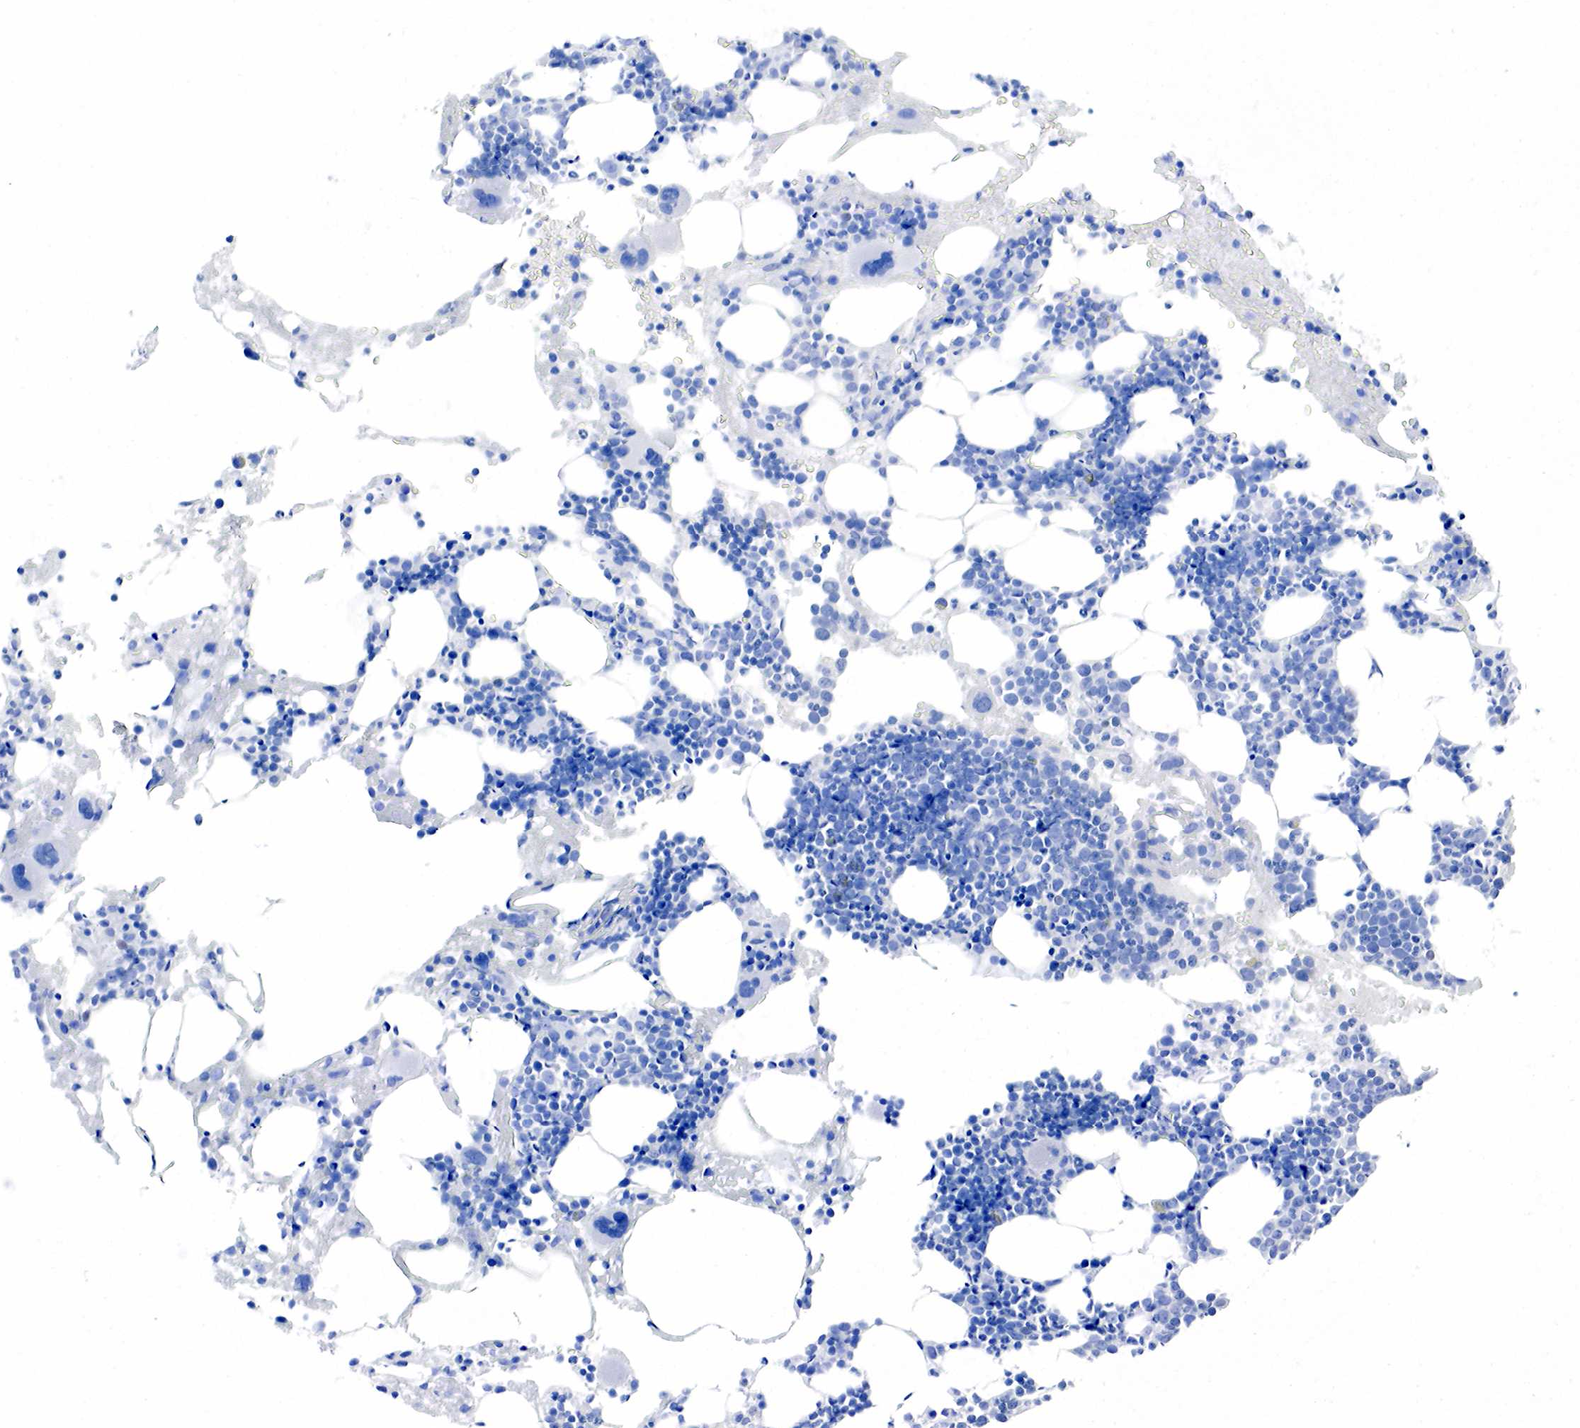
{"staining": {"intensity": "negative", "quantity": "none", "location": "none"}, "tissue": "bone marrow", "cell_type": "Hematopoietic cells", "image_type": "normal", "snomed": [{"axis": "morphology", "description": "Normal tissue, NOS"}, {"axis": "topography", "description": "Bone marrow"}], "caption": "Immunohistochemical staining of benign bone marrow reveals no significant positivity in hematopoietic cells. (Brightfield microscopy of DAB (3,3'-diaminobenzidine) immunohistochemistry at high magnification).", "gene": "ESR1", "patient": {"sex": "male", "age": 75}}